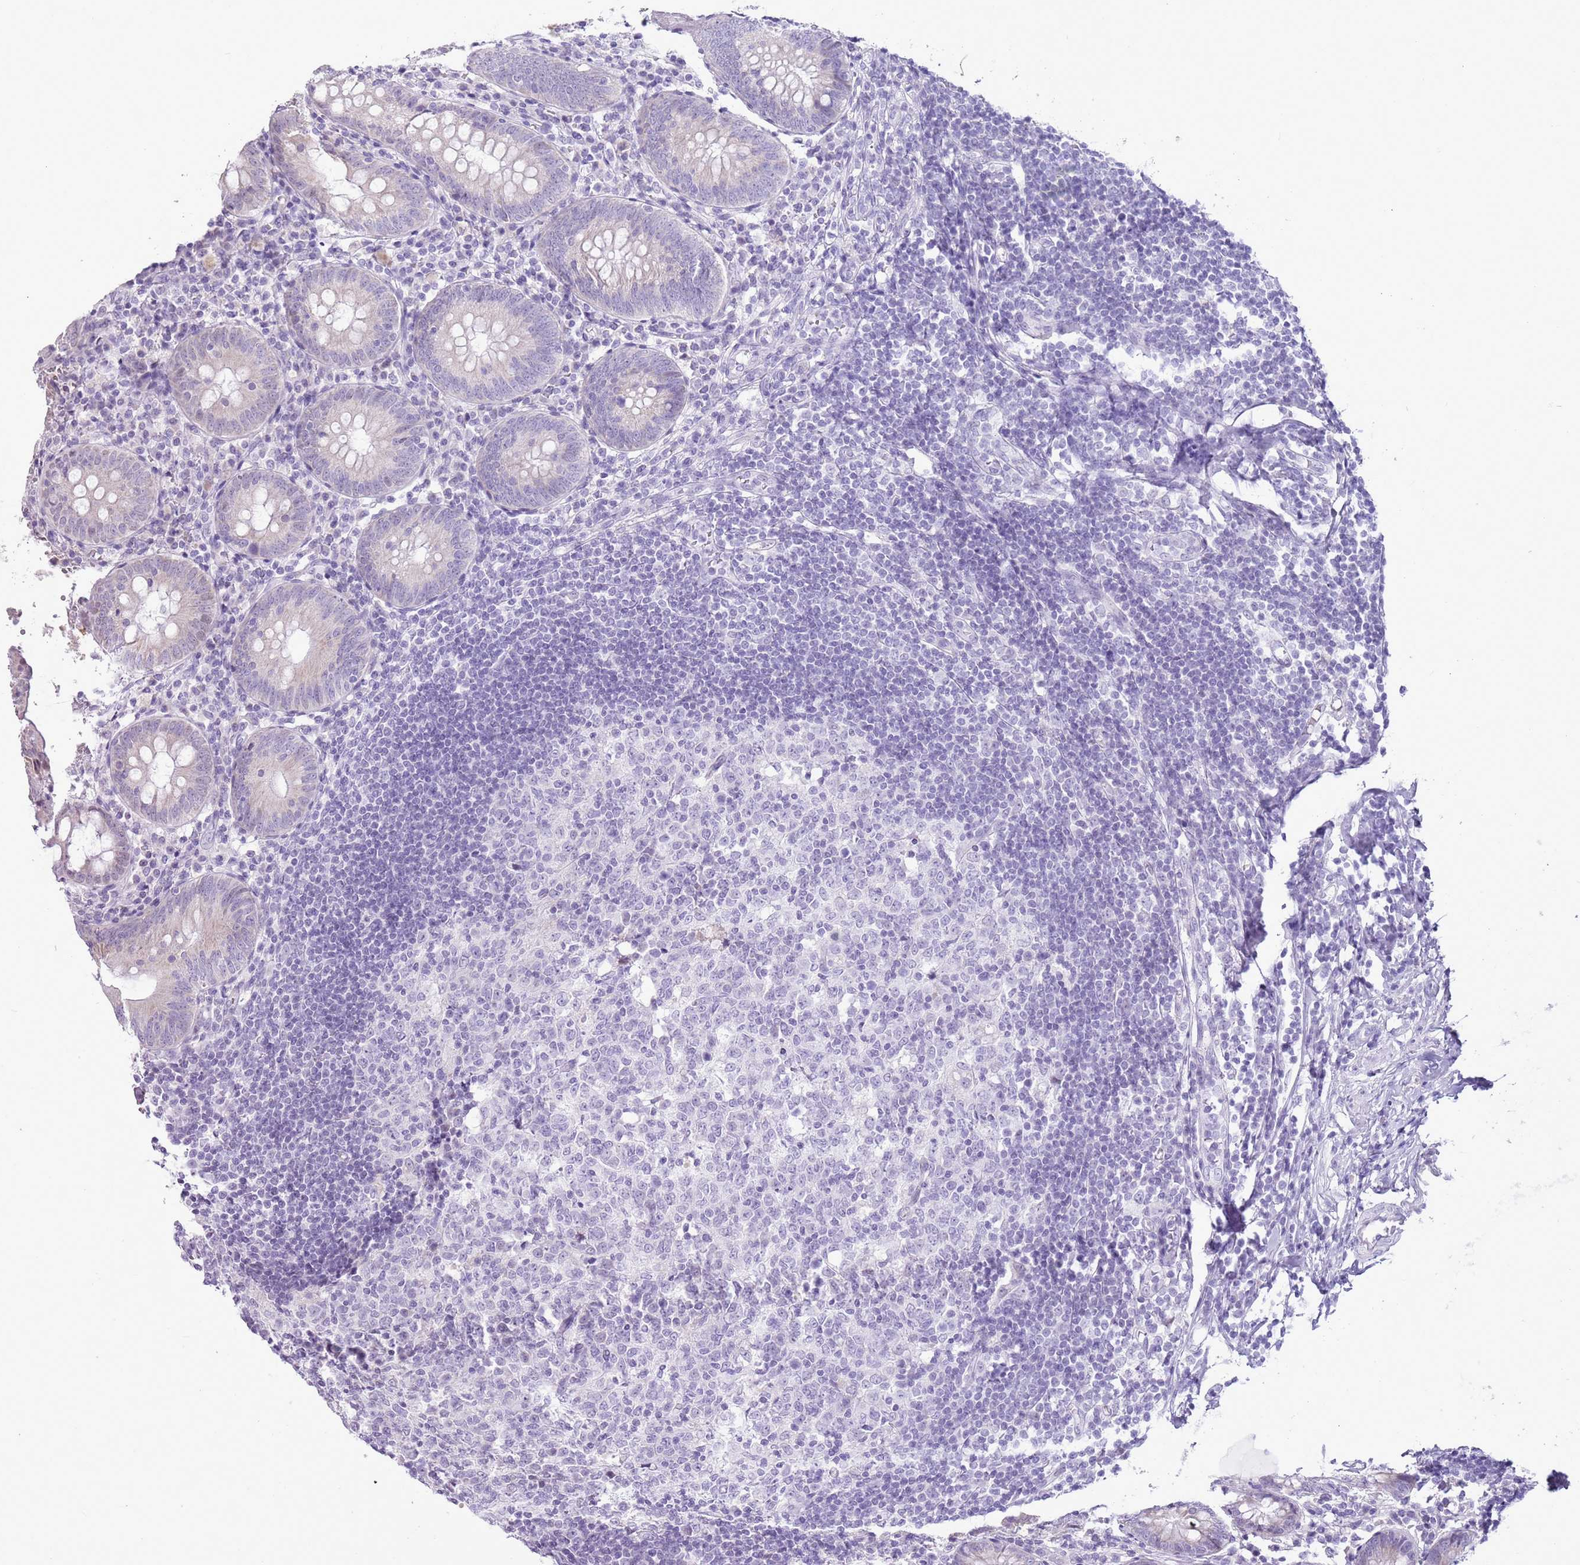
{"staining": {"intensity": "negative", "quantity": "none", "location": "none"}, "tissue": "appendix", "cell_type": "Glandular cells", "image_type": "normal", "snomed": [{"axis": "morphology", "description": "Normal tissue, NOS"}, {"axis": "topography", "description": "Appendix"}], "caption": "Human appendix stained for a protein using IHC displays no staining in glandular cells.", "gene": "RPL3L", "patient": {"sex": "female", "age": 54}}